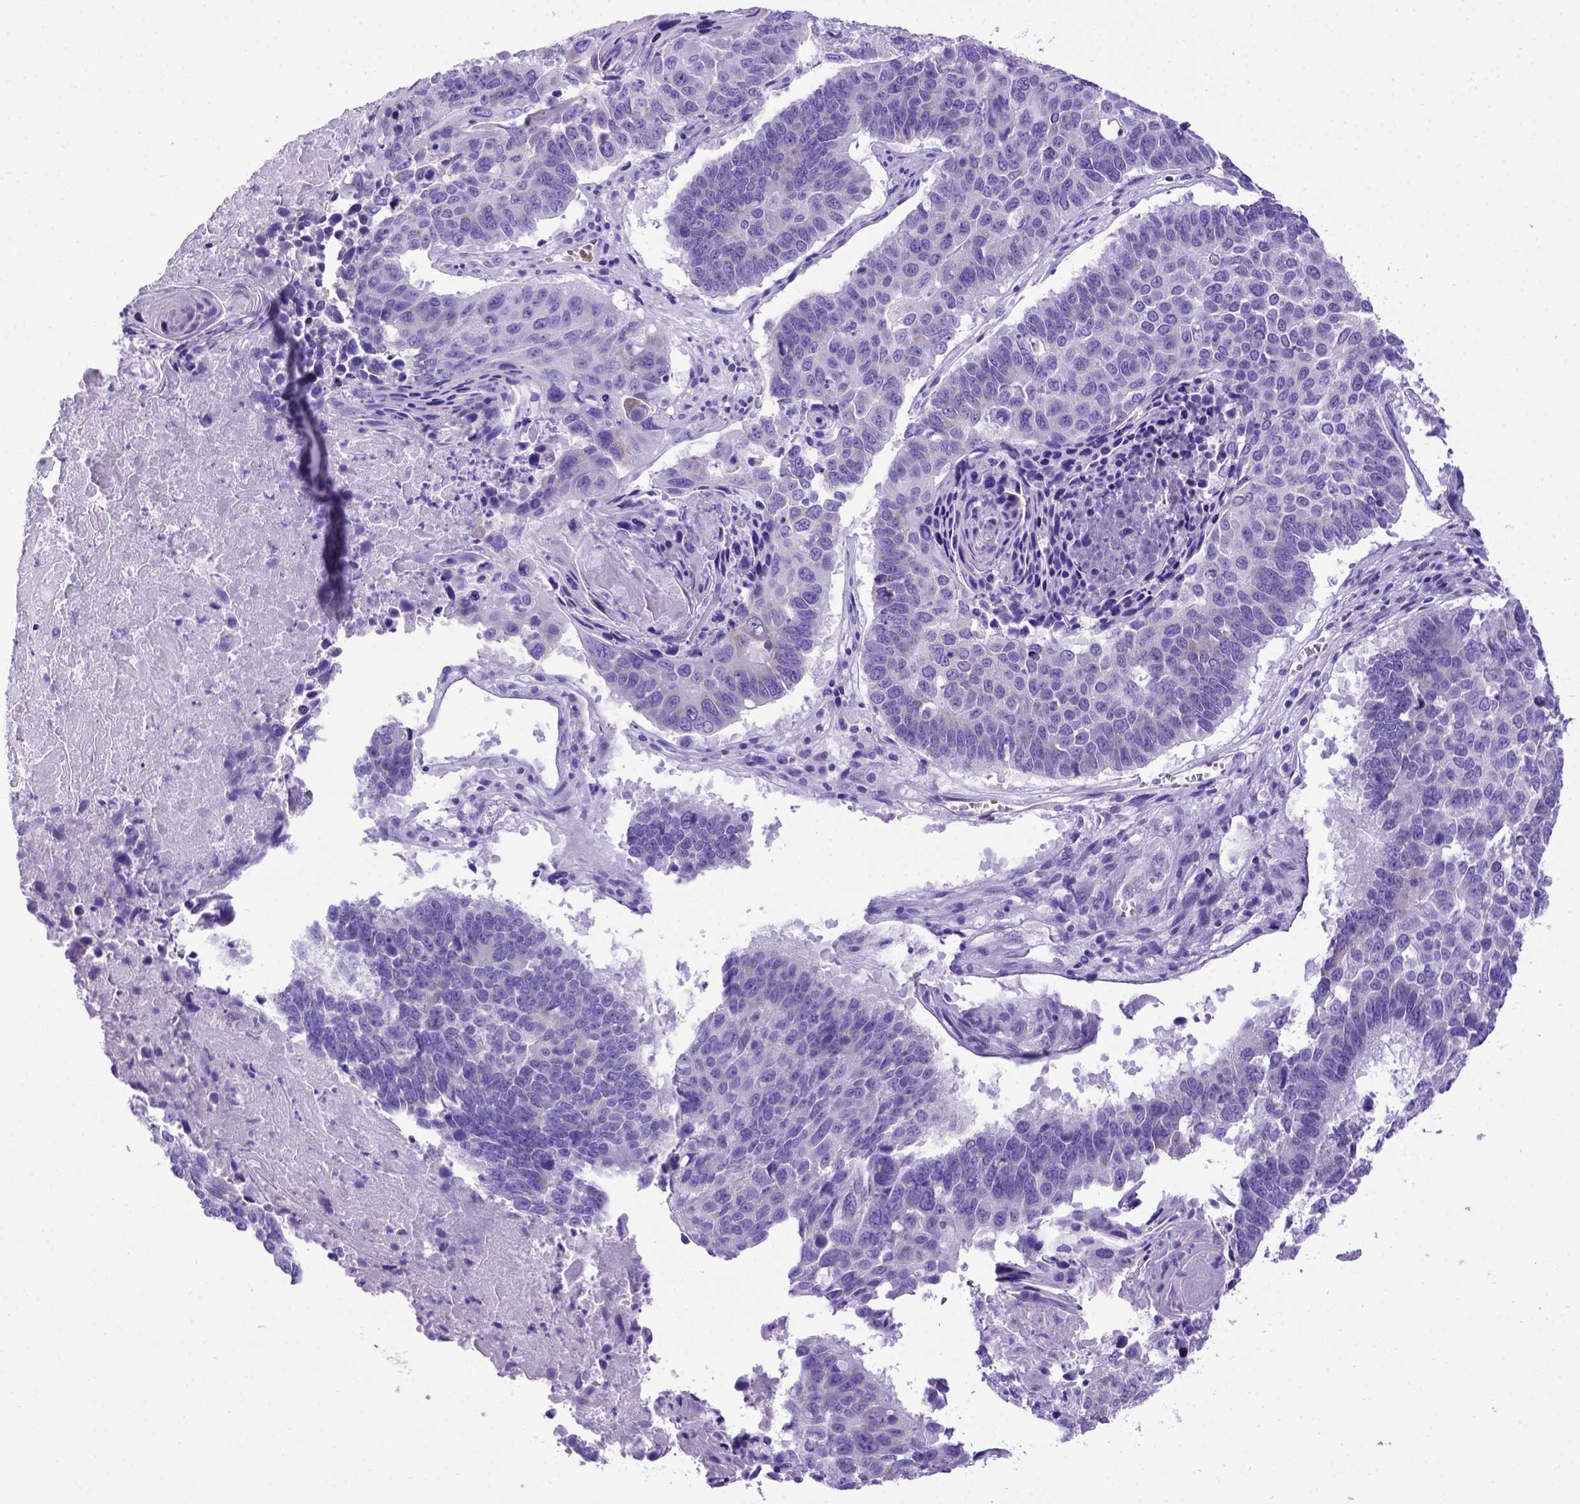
{"staining": {"intensity": "negative", "quantity": "none", "location": "none"}, "tissue": "lung cancer", "cell_type": "Tumor cells", "image_type": "cancer", "snomed": [{"axis": "morphology", "description": "Squamous cell carcinoma, NOS"}, {"axis": "topography", "description": "Lung"}], "caption": "Lung squamous cell carcinoma was stained to show a protein in brown. There is no significant expression in tumor cells.", "gene": "MEOX2", "patient": {"sex": "male", "age": 73}}